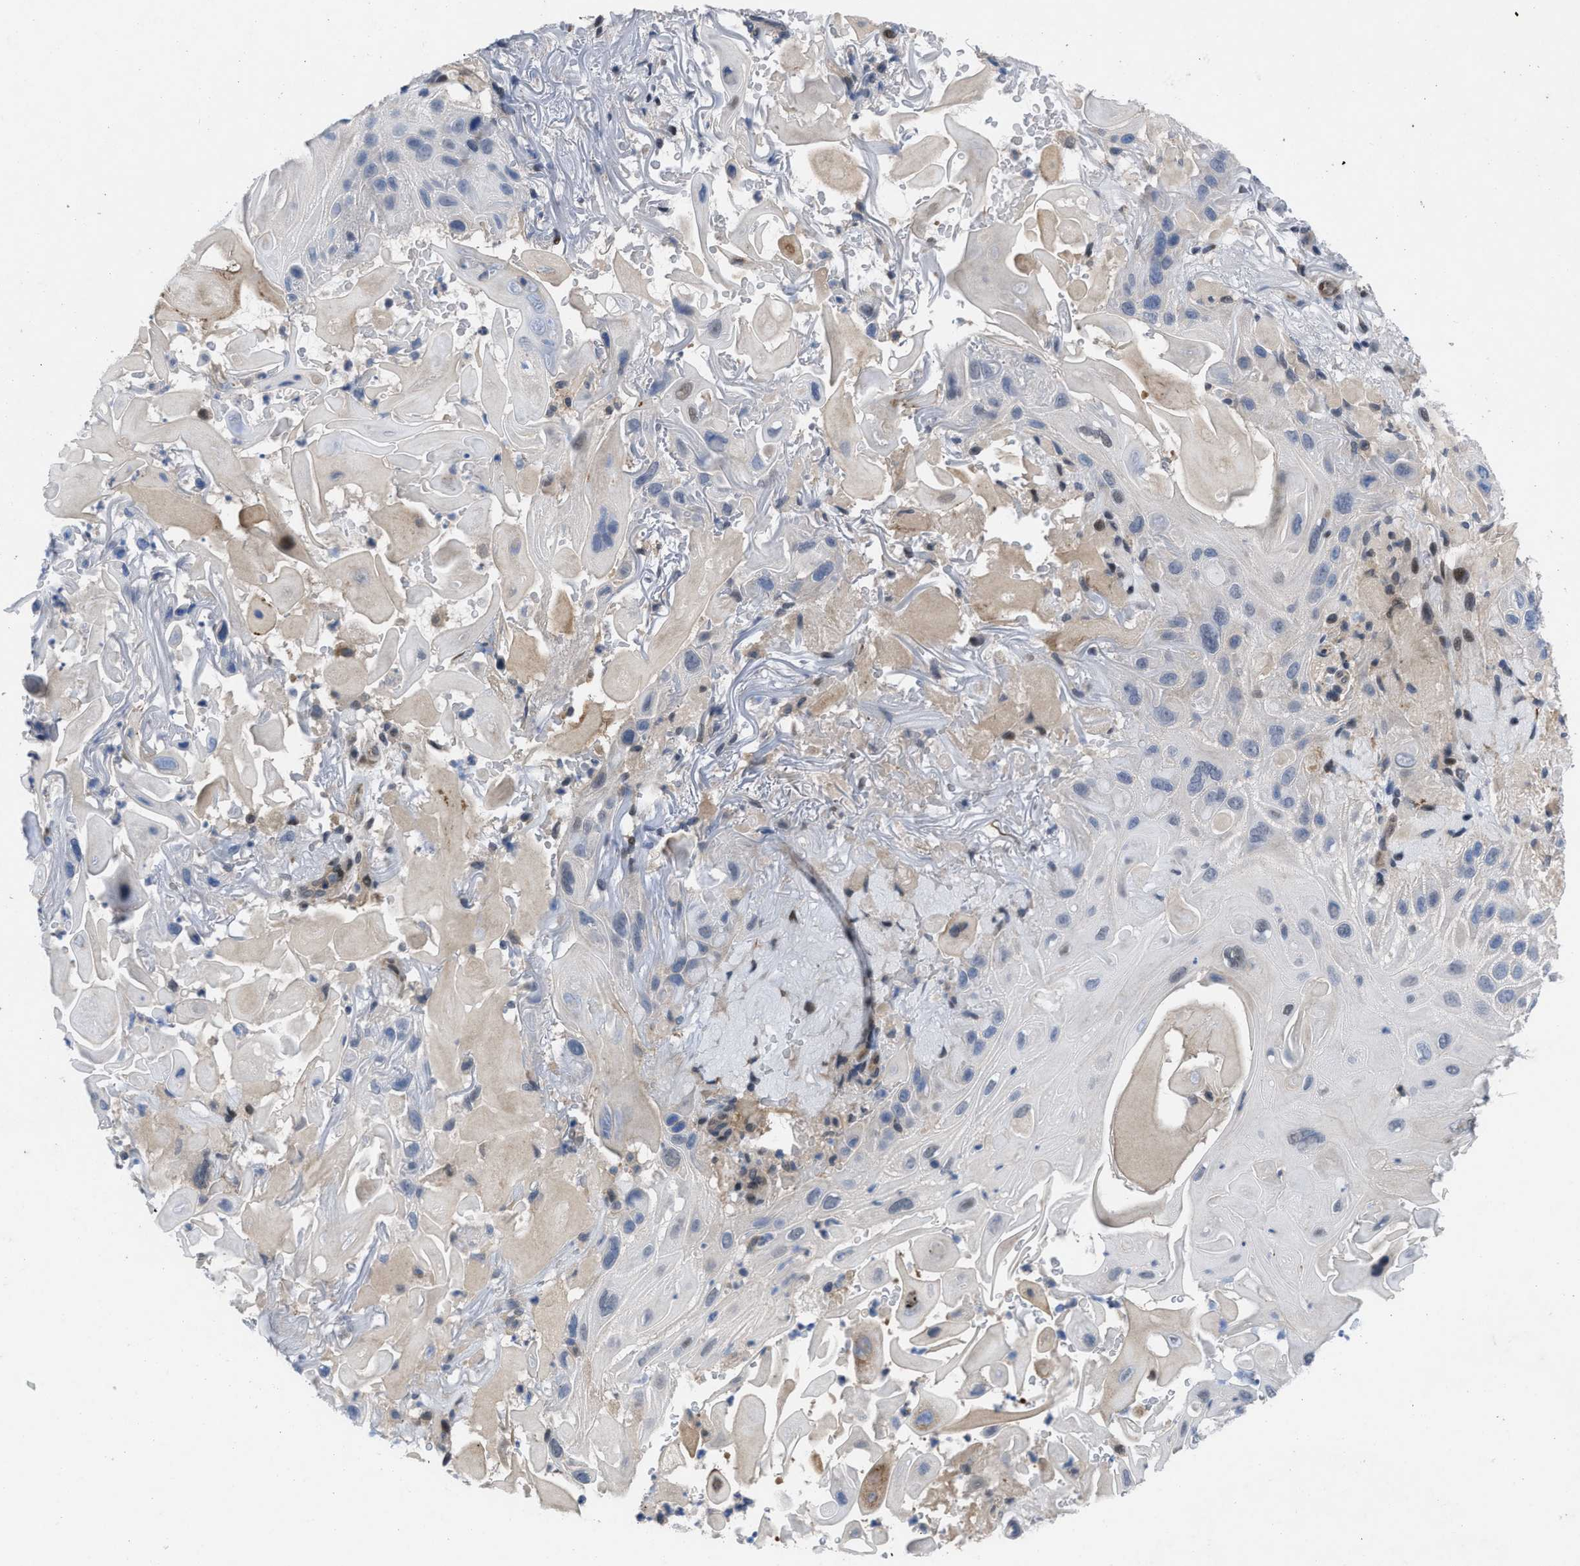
{"staining": {"intensity": "weak", "quantity": "<25%", "location": "cytoplasmic/membranous"}, "tissue": "skin cancer", "cell_type": "Tumor cells", "image_type": "cancer", "snomed": [{"axis": "morphology", "description": "Squamous cell carcinoma, NOS"}, {"axis": "topography", "description": "Skin"}], "caption": "Immunohistochemistry of skin cancer reveals no staining in tumor cells.", "gene": "IL17RE", "patient": {"sex": "female", "age": 77}}